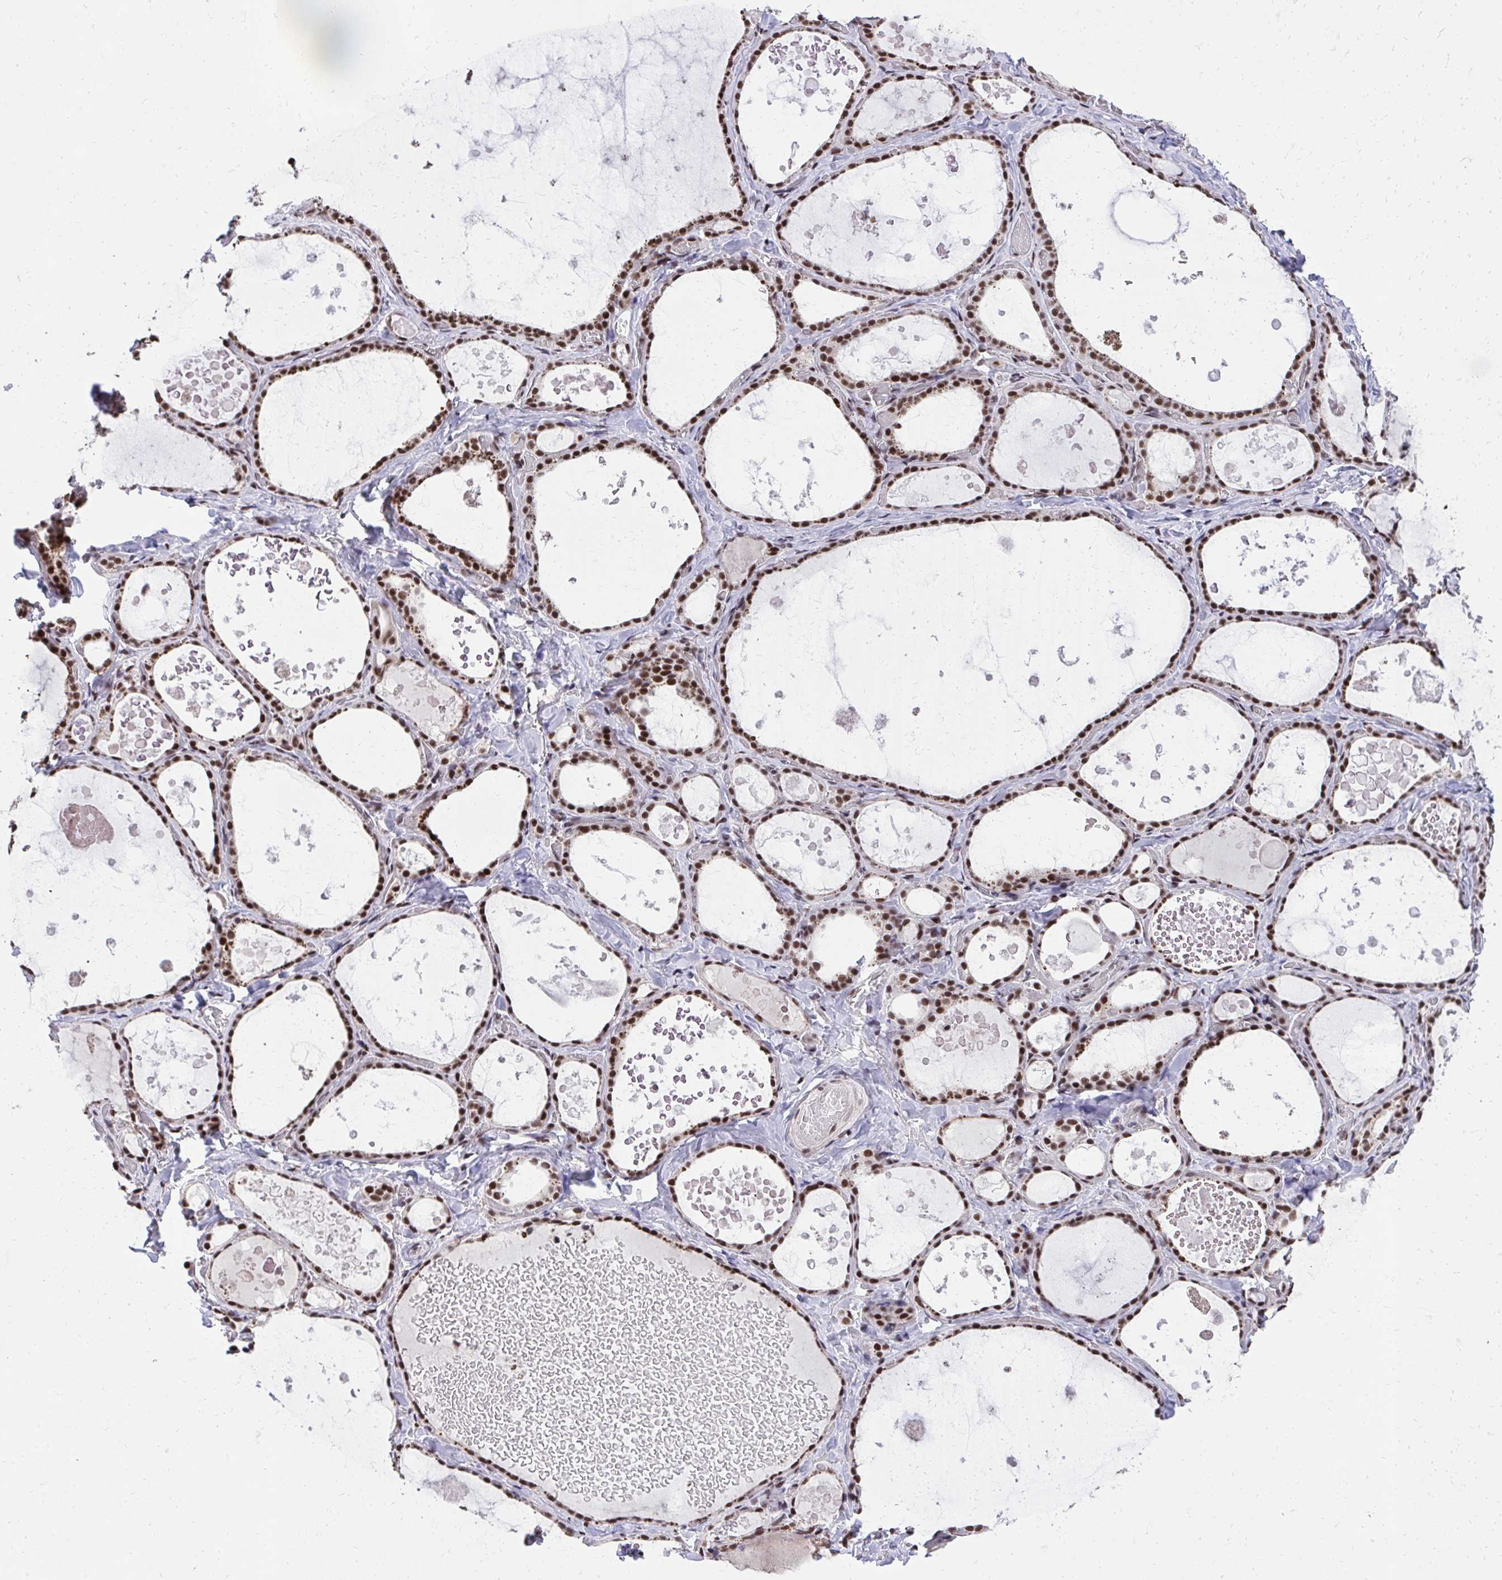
{"staining": {"intensity": "strong", "quantity": ">75%", "location": "nuclear"}, "tissue": "thyroid gland", "cell_type": "Glandular cells", "image_type": "normal", "snomed": [{"axis": "morphology", "description": "Normal tissue, NOS"}, {"axis": "topography", "description": "Thyroid gland"}], "caption": "Strong nuclear staining is present in about >75% of glandular cells in benign thyroid gland. (brown staining indicates protein expression, while blue staining denotes nuclei).", "gene": "SYNE4", "patient": {"sex": "female", "age": 56}}